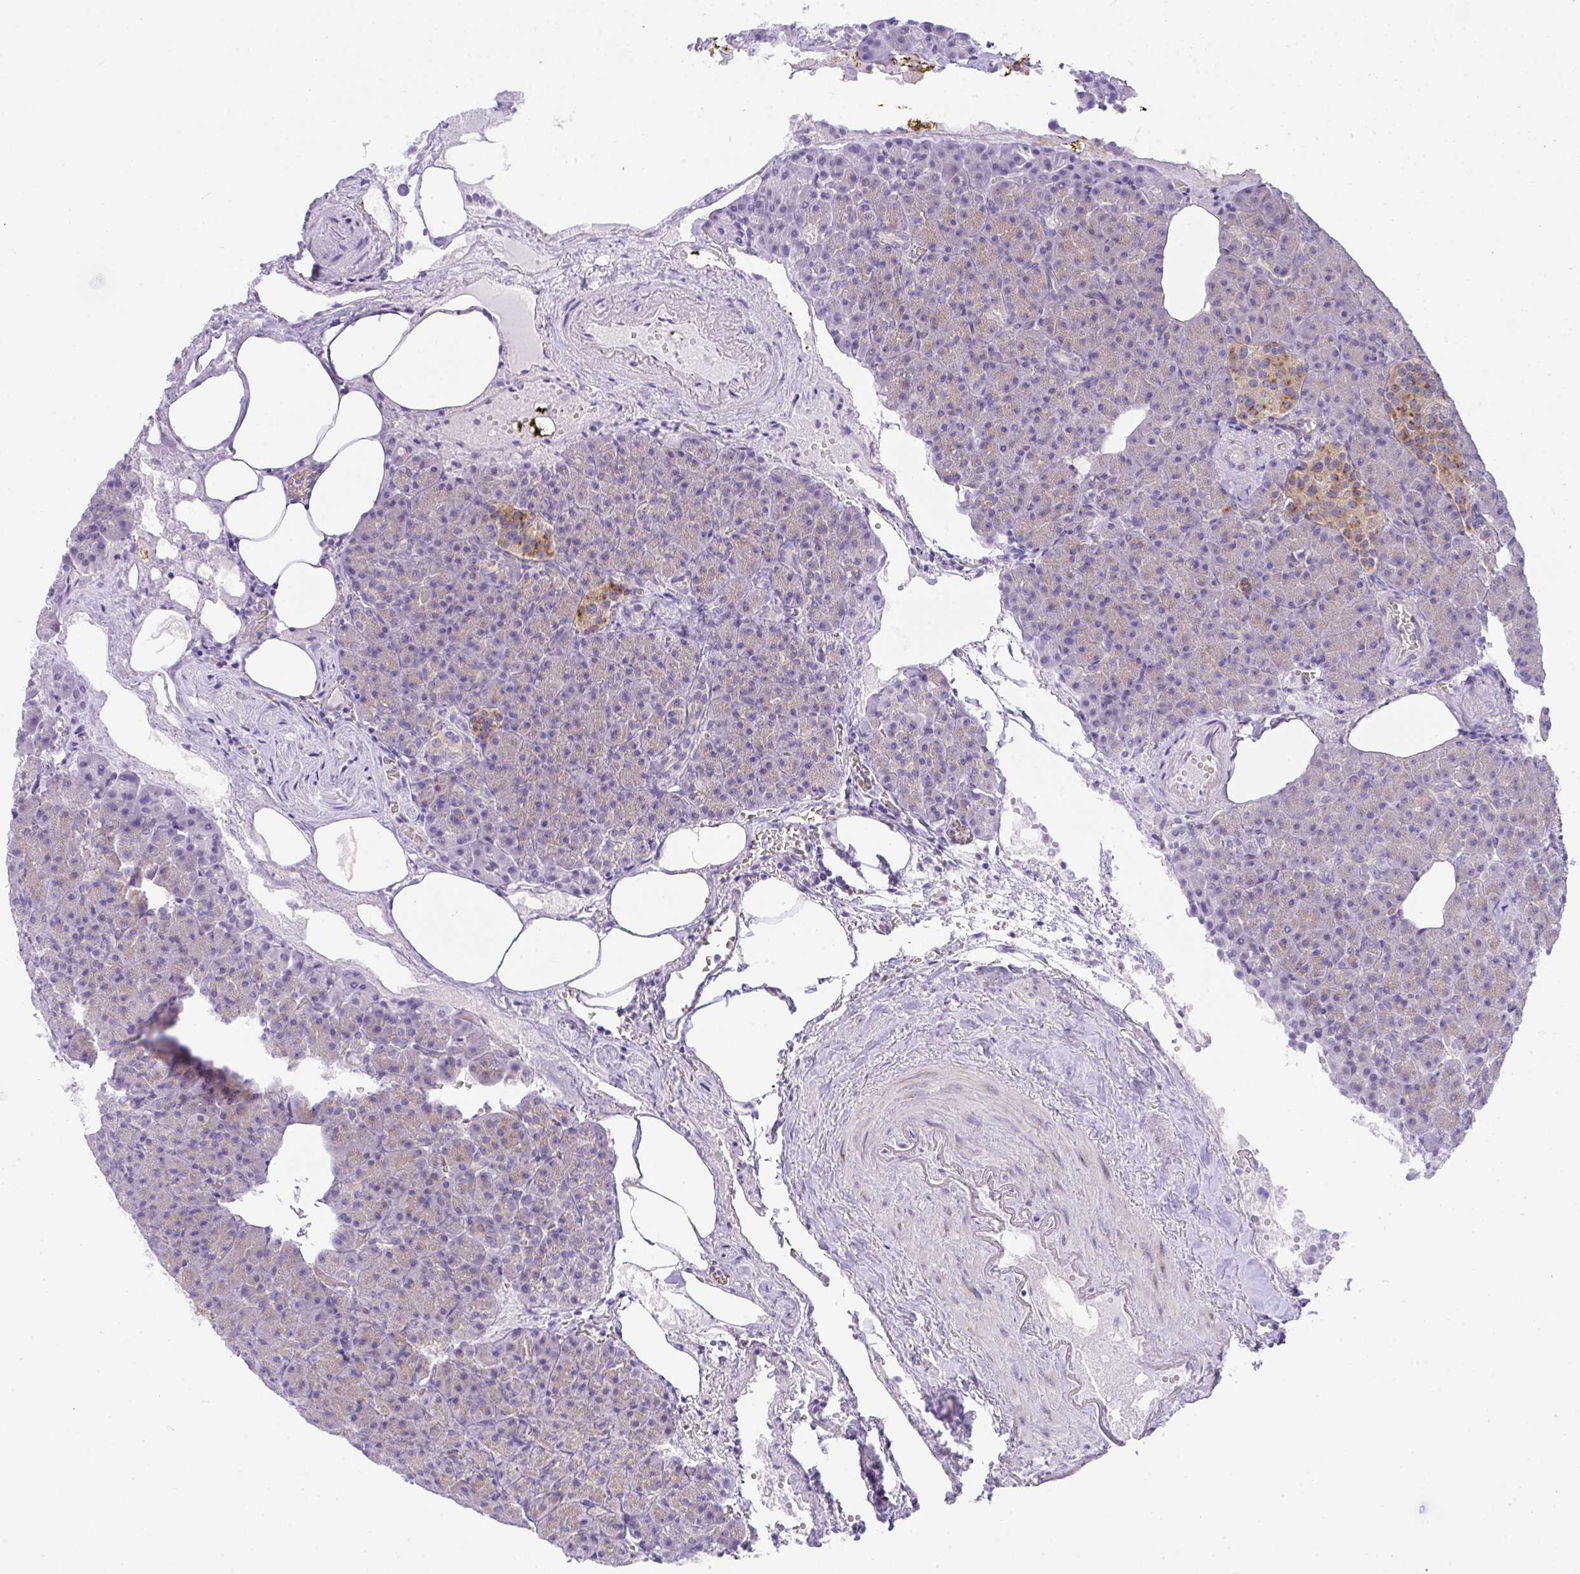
{"staining": {"intensity": "negative", "quantity": "none", "location": "none"}, "tissue": "pancreas", "cell_type": "Exocrine glandular cells", "image_type": "normal", "snomed": [{"axis": "morphology", "description": "Normal tissue, NOS"}, {"axis": "topography", "description": "Pancreas"}], "caption": "Protein analysis of unremarkable pancreas exhibits no significant positivity in exocrine glandular cells. (DAB (3,3'-diaminobenzidine) immunohistochemistry (IHC), high magnification).", "gene": "FAM177A1", "patient": {"sex": "female", "age": 74}}